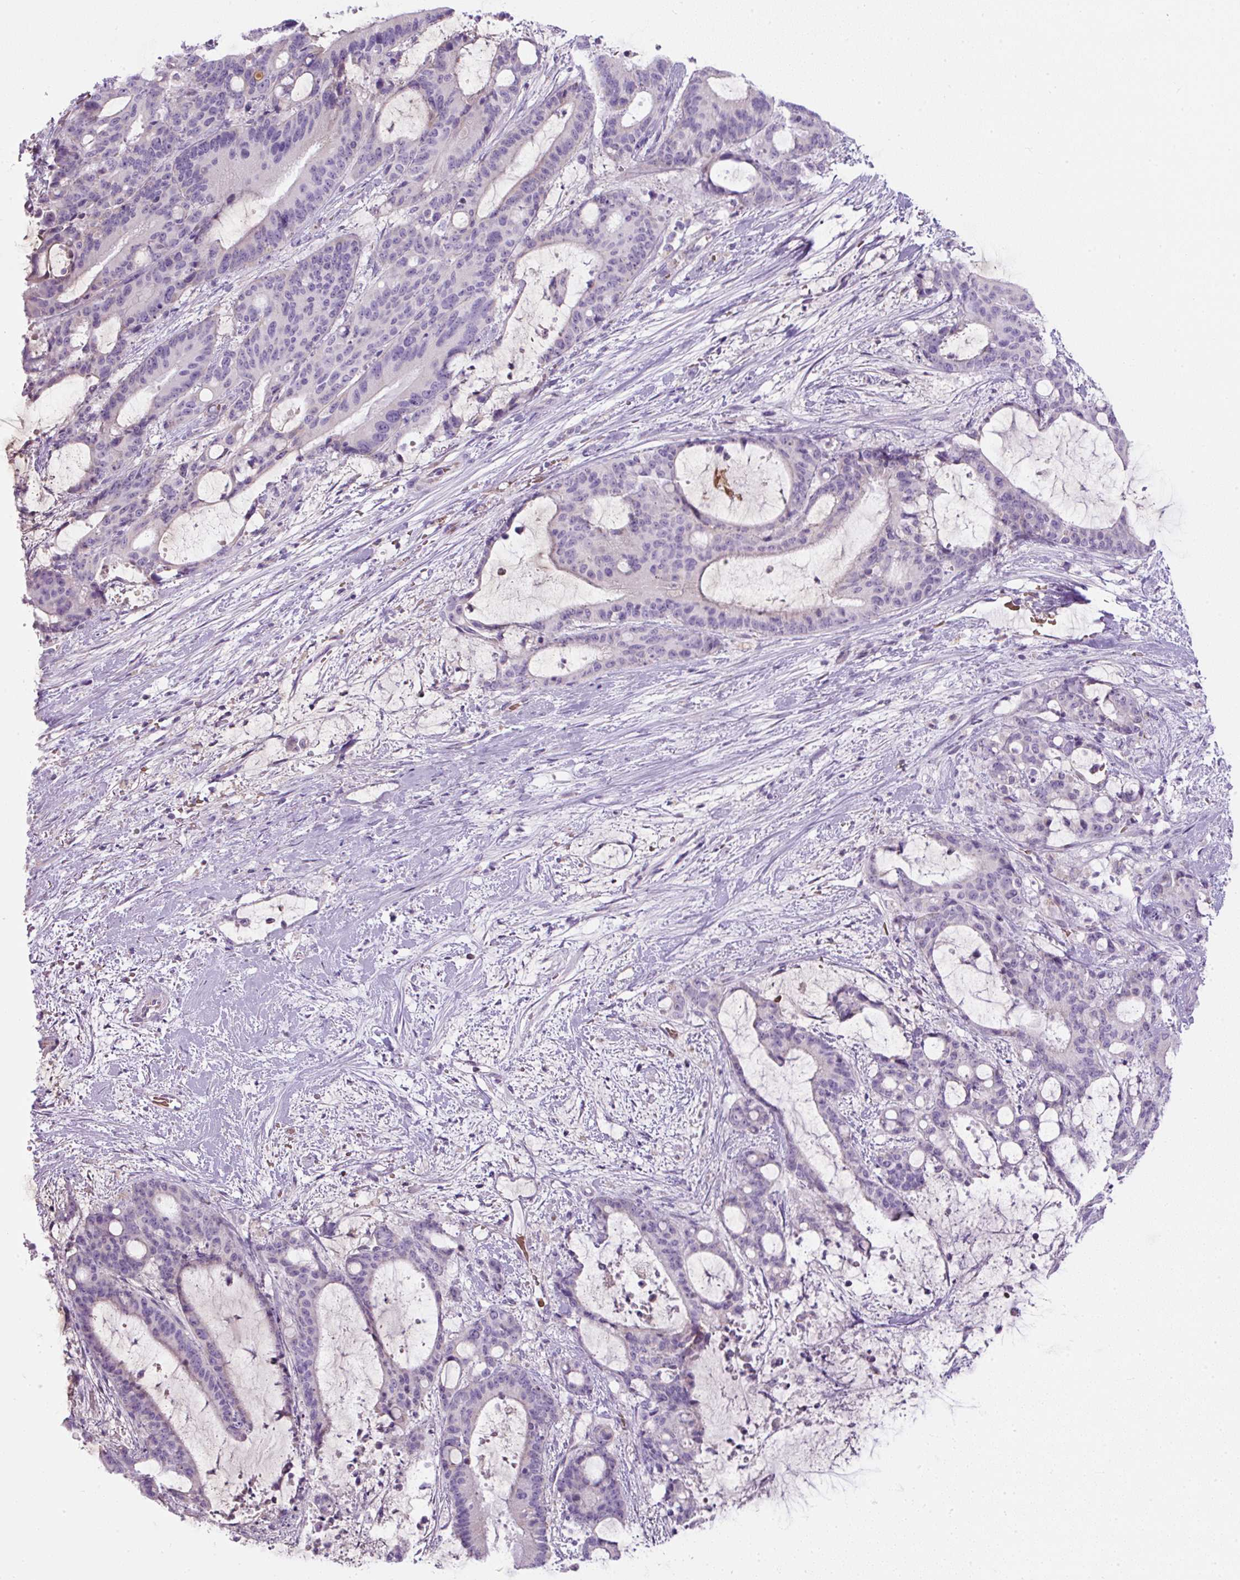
{"staining": {"intensity": "negative", "quantity": "none", "location": "none"}, "tissue": "liver cancer", "cell_type": "Tumor cells", "image_type": "cancer", "snomed": [{"axis": "morphology", "description": "Normal tissue, NOS"}, {"axis": "morphology", "description": "Cholangiocarcinoma"}, {"axis": "topography", "description": "Liver"}, {"axis": "topography", "description": "Peripheral nerve tissue"}], "caption": "Tumor cells are negative for brown protein staining in liver cancer (cholangiocarcinoma). The staining was performed using DAB to visualize the protein expression in brown, while the nuclei were stained in blue with hematoxylin (Magnification: 20x).", "gene": "FGFBP3", "patient": {"sex": "female", "age": 73}}